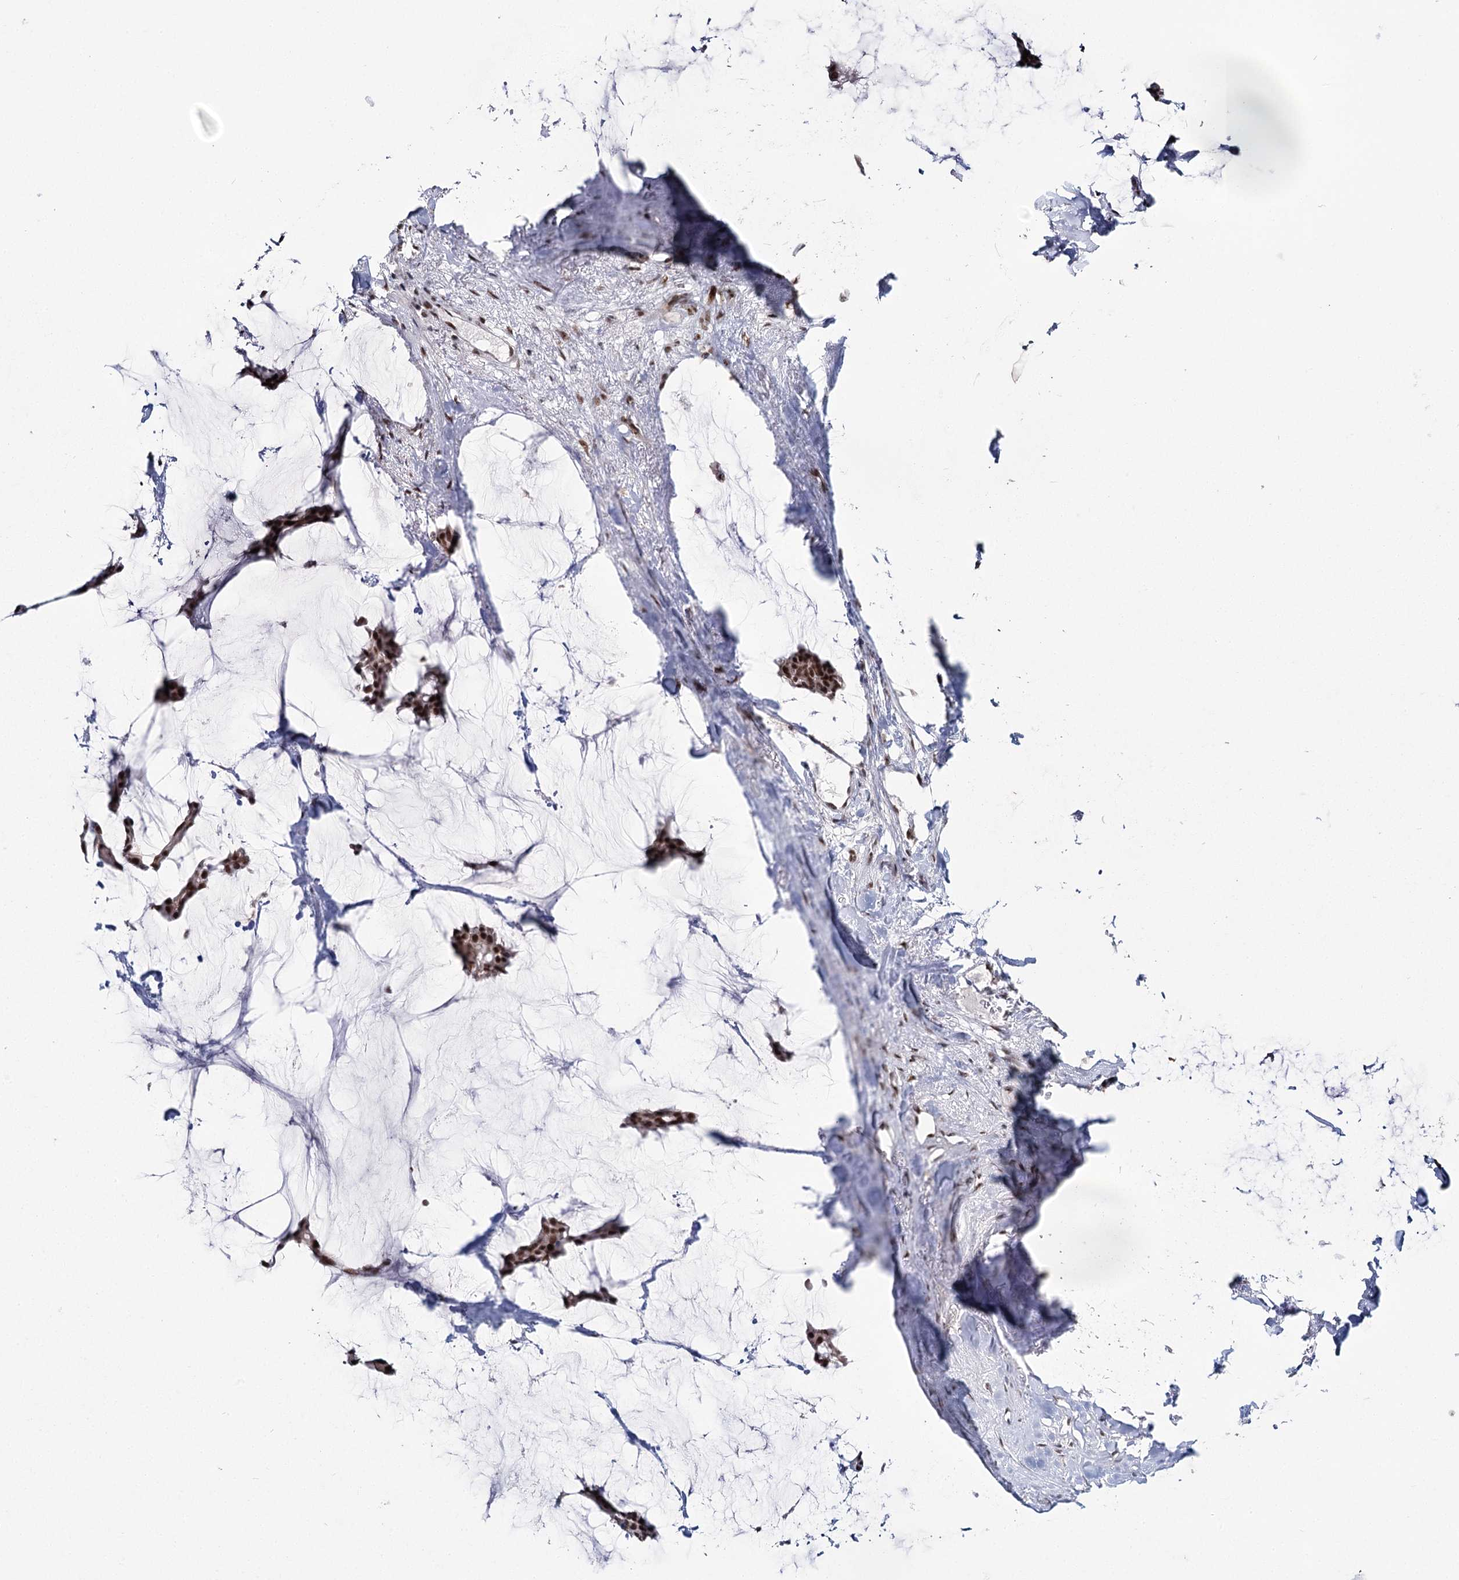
{"staining": {"intensity": "strong", "quantity": ">75%", "location": "nuclear"}, "tissue": "breast cancer", "cell_type": "Tumor cells", "image_type": "cancer", "snomed": [{"axis": "morphology", "description": "Duct carcinoma"}, {"axis": "topography", "description": "Breast"}], "caption": "Breast cancer (infiltrating ductal carcinoma) stained with a protein marker reveals strong staining in tumor cells.", "gene": "SCAF8", "patient": {"sex": "female", "age": 93}}